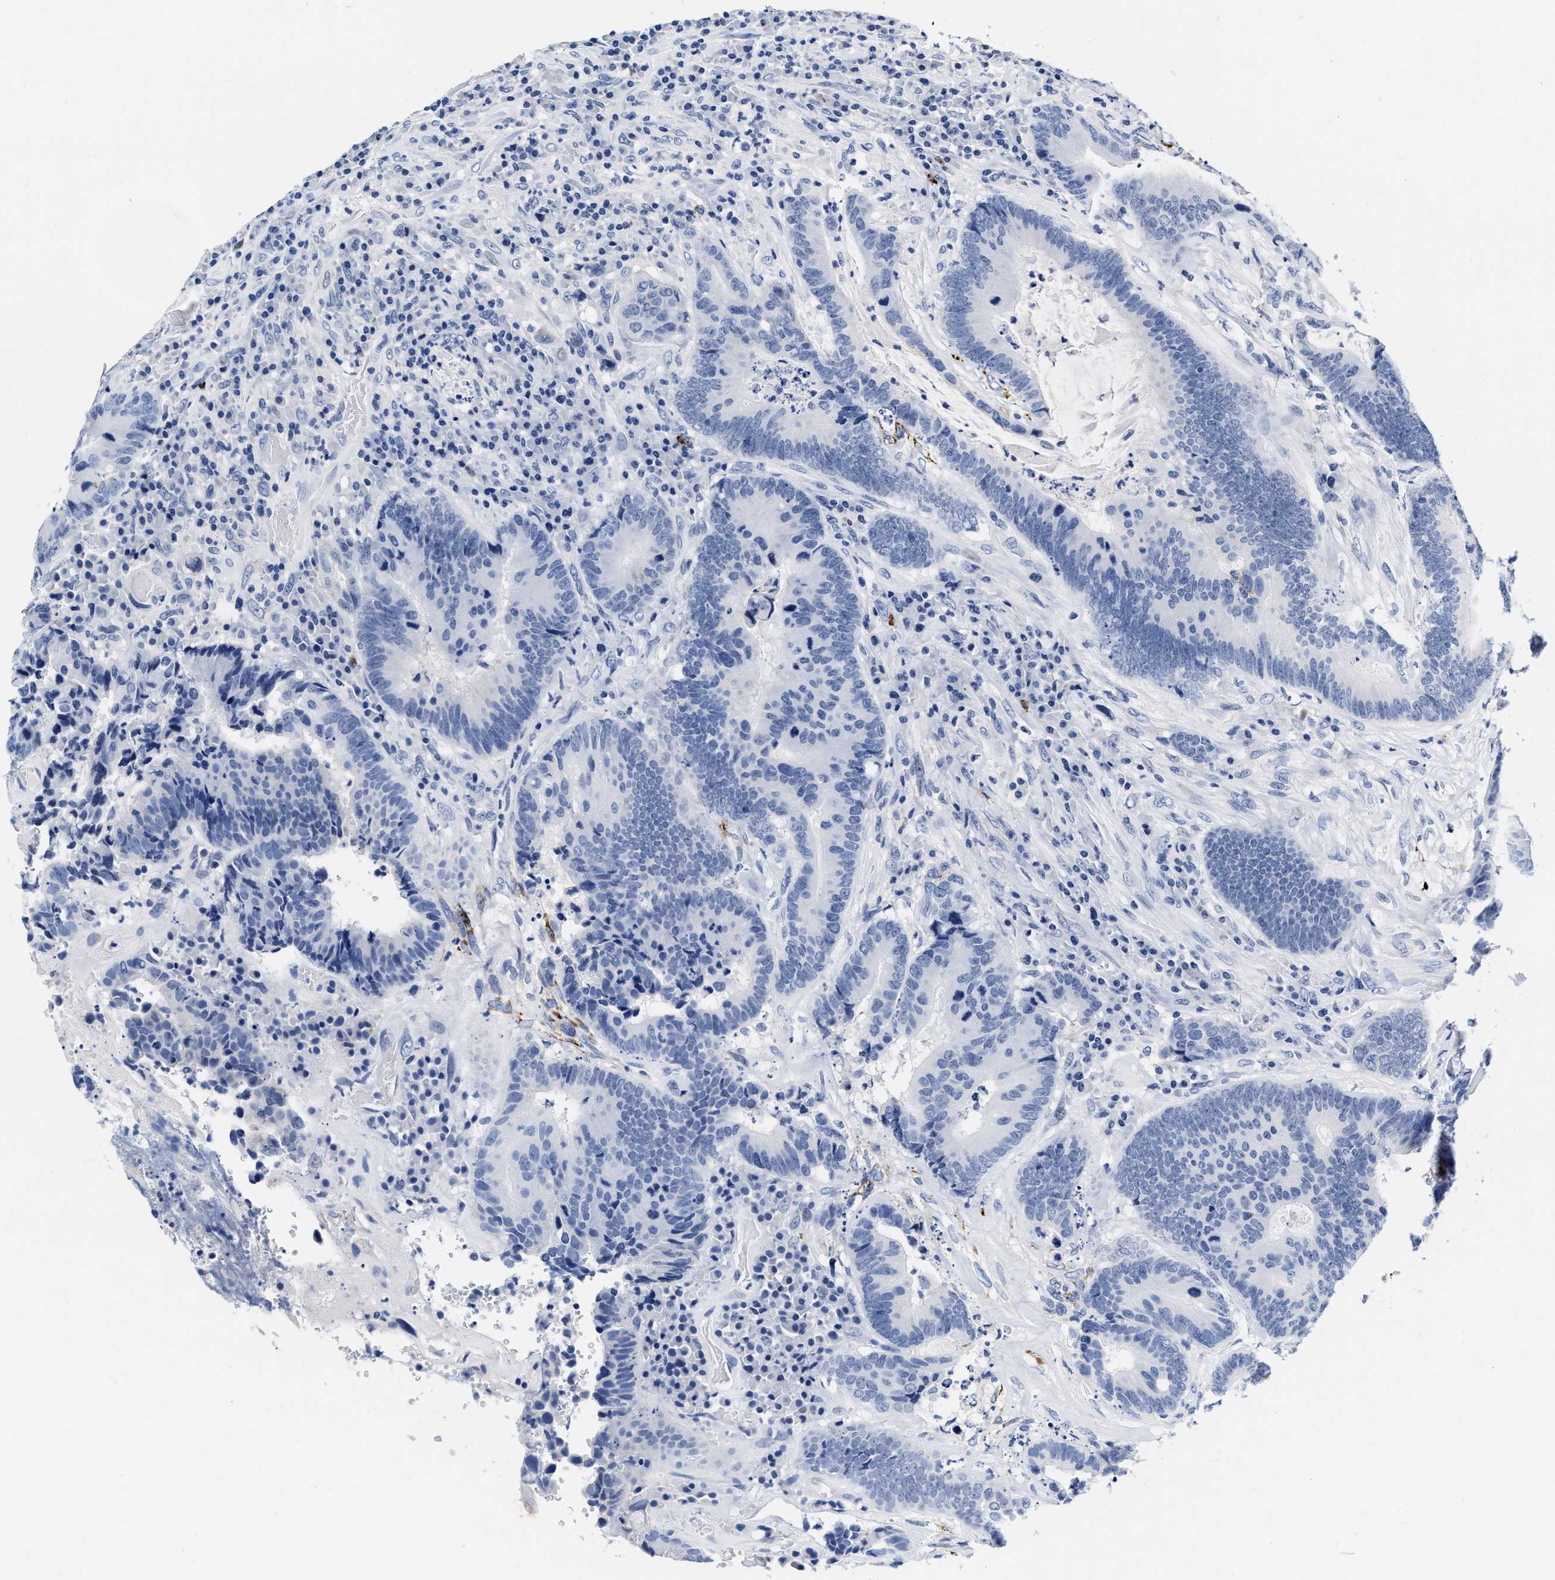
{"staining": {"intensity": "negative", "quantity": "none", "location": "none"}, "tissue": "colorectal cancer", "cell_type": "Tumor cells", "image_type": "cancer", "snomed": [{"axis": "morphology", "description": "Adenocarcinoma, NOS"}, {"axis": "topography", "description": "Rectum"}], "caption": "Tumor cells are negative for protein expression in human adenocarcinoma (colorectal). (Brightfield microscopy of DAB immunohistochemistry at high magnification).", "gene": "CER1", "patient": {"sex": "female", "age": 89}}